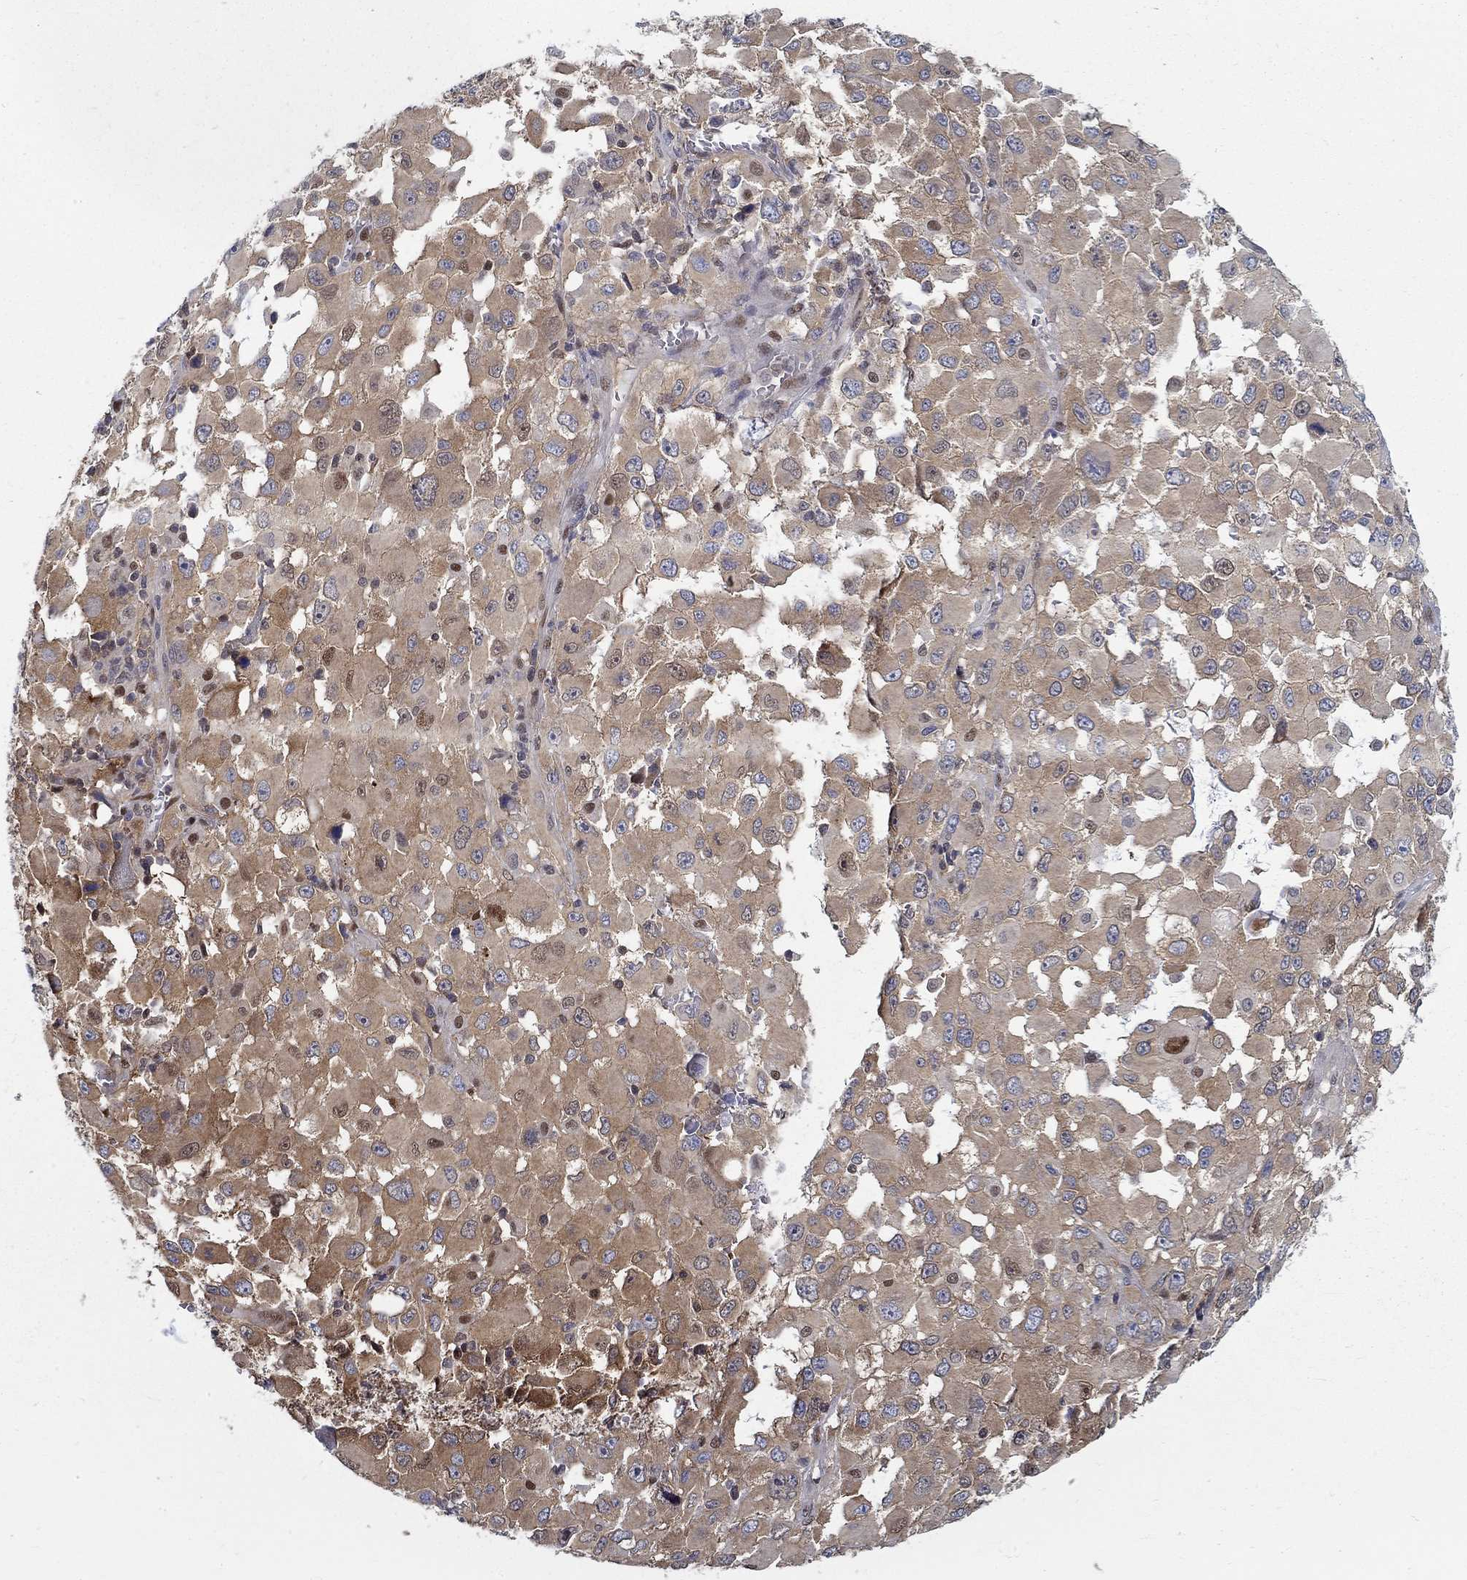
{"staining": {"intensity": "moderate", "quantity": "25%-75%", "location": "nuclear"}, "tissue": "melanoma", "cell_type": "Tumor cells", "image_type": "cancer", "snomed": [{"axis": "morphology", "description": "Malignant melanoma, Metastatic site"}, {"axis": "topography", "description": "Lymph node"}], "caption": "A medium amount of moderate nuclear positivity is appreciated in approximately 25%-75% of tumor cells in malignant melanoma (metastatic site) tissue.", "gene": "ZNF594", "patient": {"sex": "male", "age": 50}}